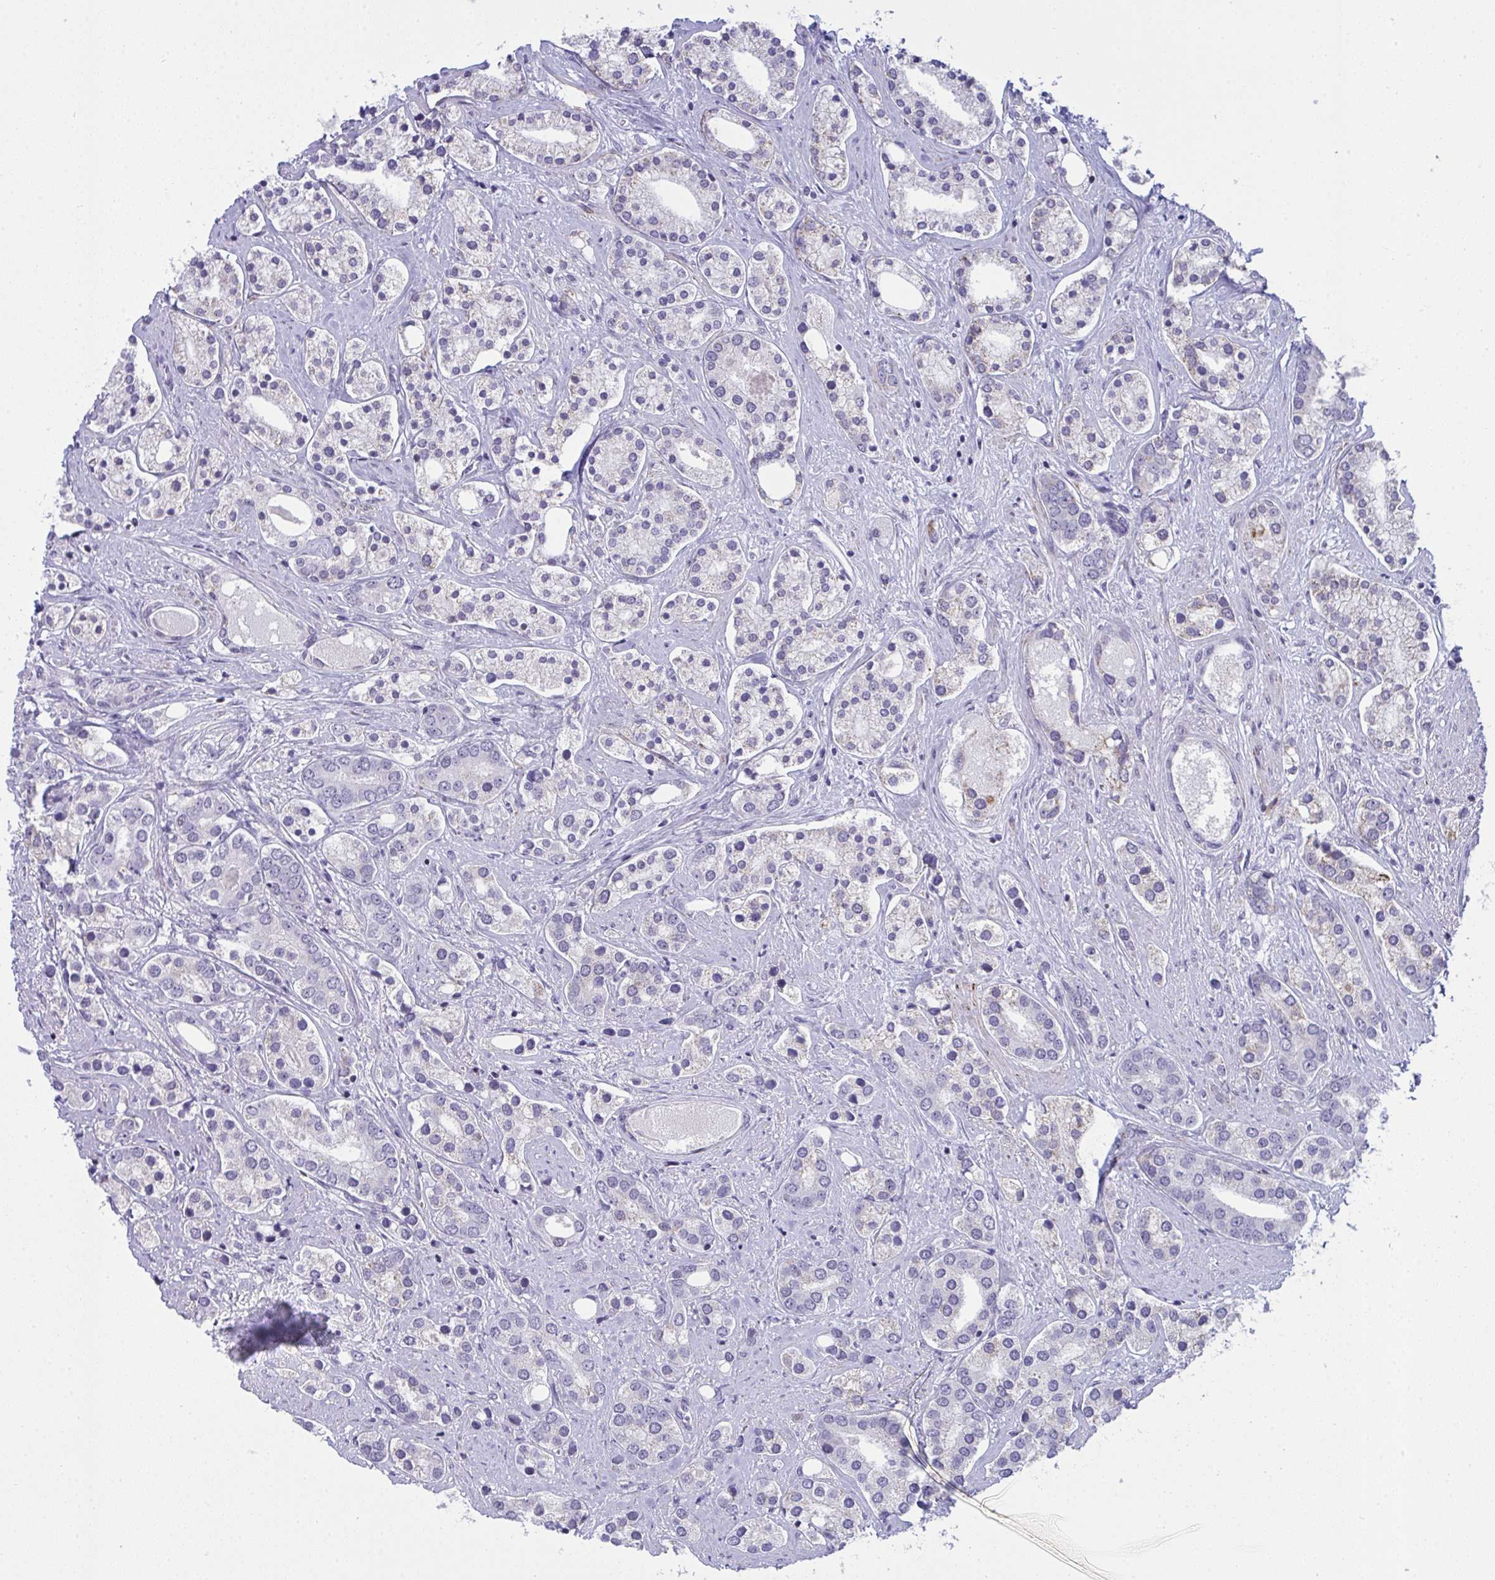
{"staining": {"intensity": "moderate", "quantity": "<25%", "location": "cytoplasmic/membranous"}, "tissue": "prostate cancer", "cell_type": "Tumor cells", "image_type": "cancer", "snomed": [{"axis": "morphology", "description": "Adenocarcinoma, High grade"}, {"axis": "topography", "description": "Prostate"}], "caption": "Prostate cancer (adenocarcinoma (high-grade)) stained for a protein reveals moderate cytoplasmic/membranous positivity in tumor cells.", "gene": "PLA2G12B", "patient": {"sex": "male", "age": 58}}